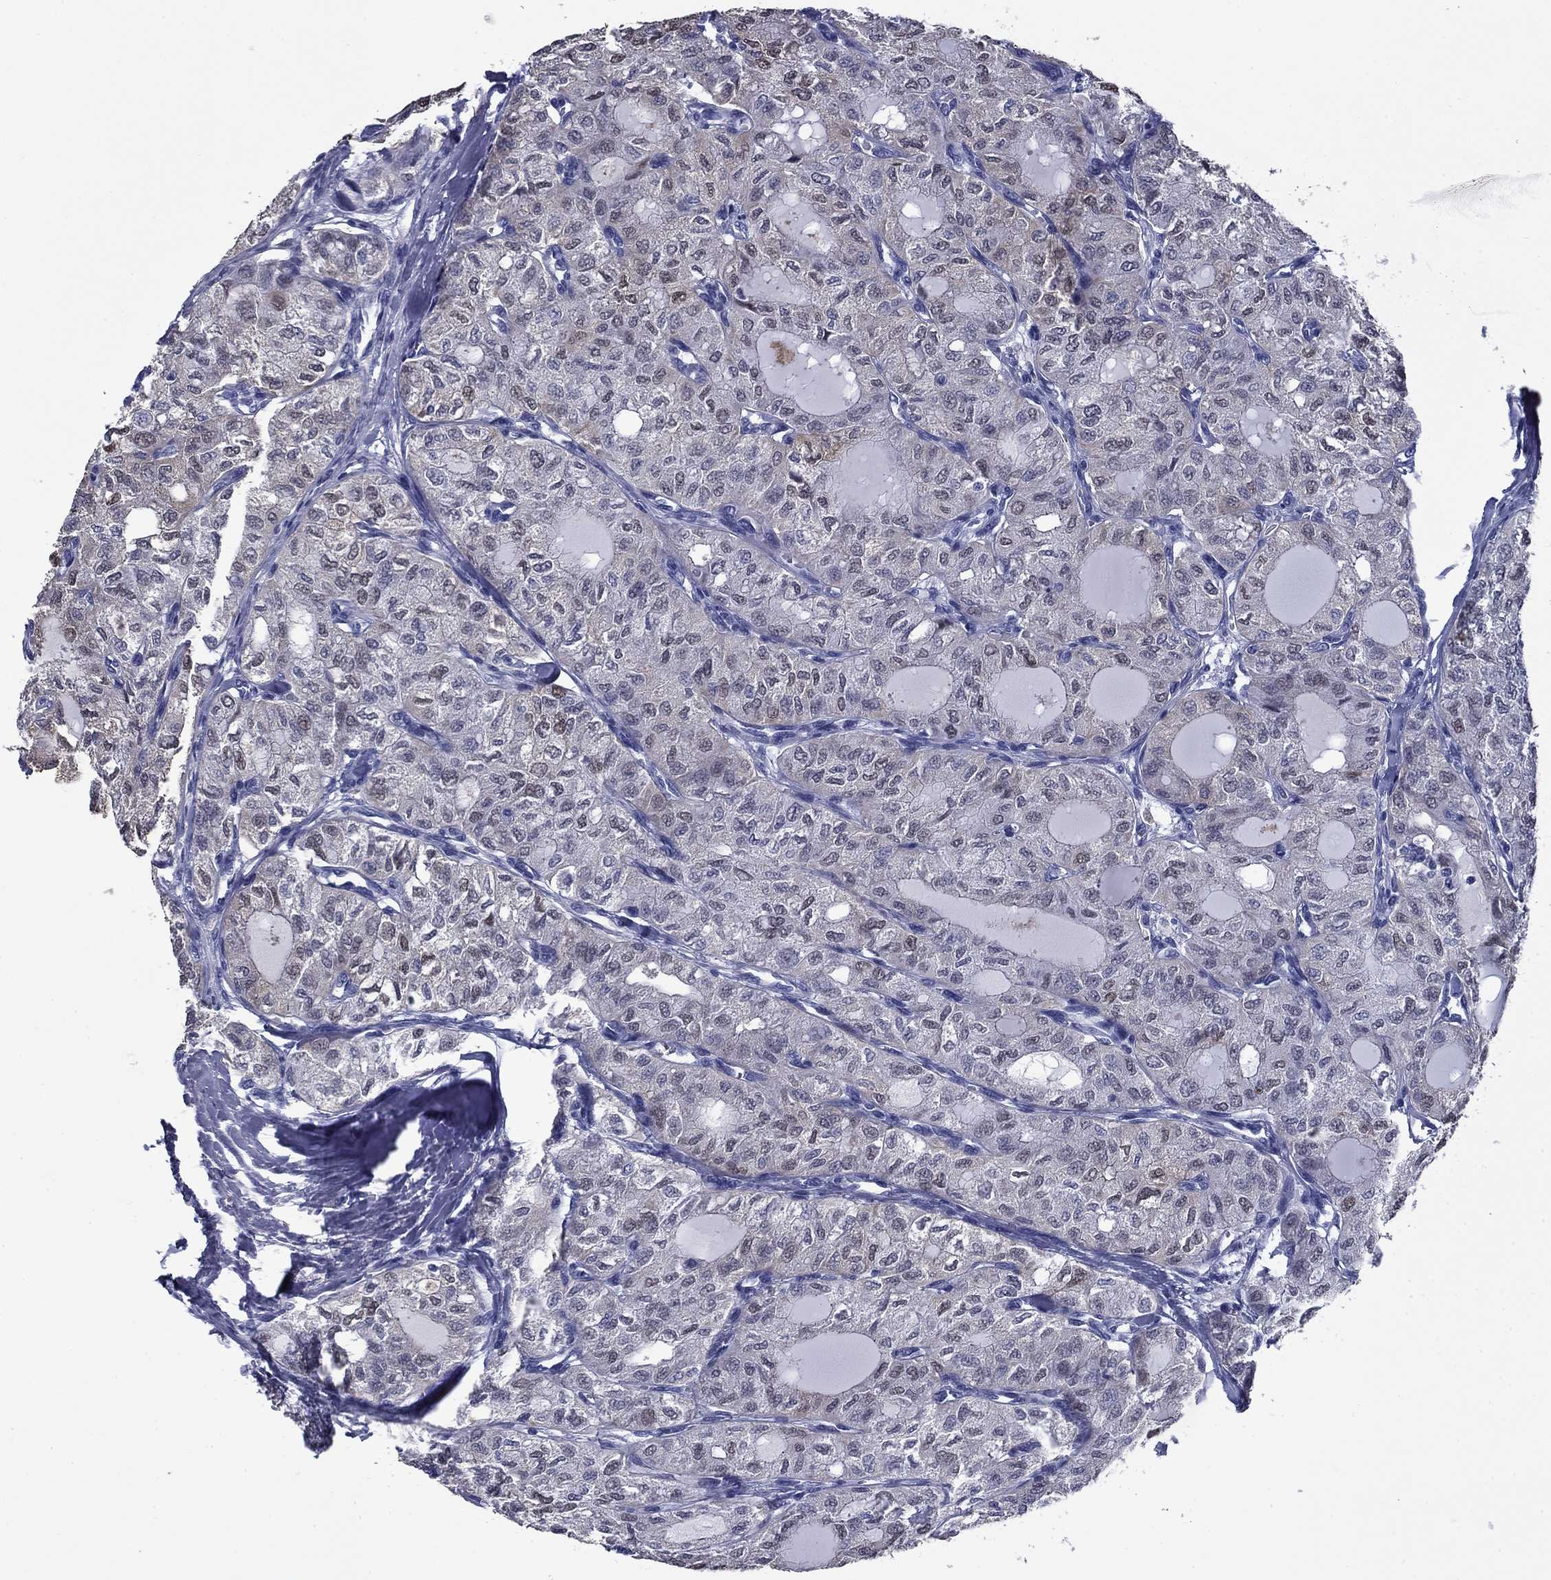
{"staining": {"intensity": "negative", "quantity": "none", "location": "none"}, "tissue": "thyroid cancer", "cell_type": "Tumor cells", "image_type": "cancer", "snomed": [{"axis": "morphology", "description": "Follicular adenoma carcinoma, NOS"}, {"axis": "topography", "description": "Thyroid gland"}], "caption": "Immunohistochemistry of follicular adenoma carcinoma (thyroid) displays no staining in tumor cells.", "gene": "BCL2L14", "patient": {"sex": "male", "age": 75}}